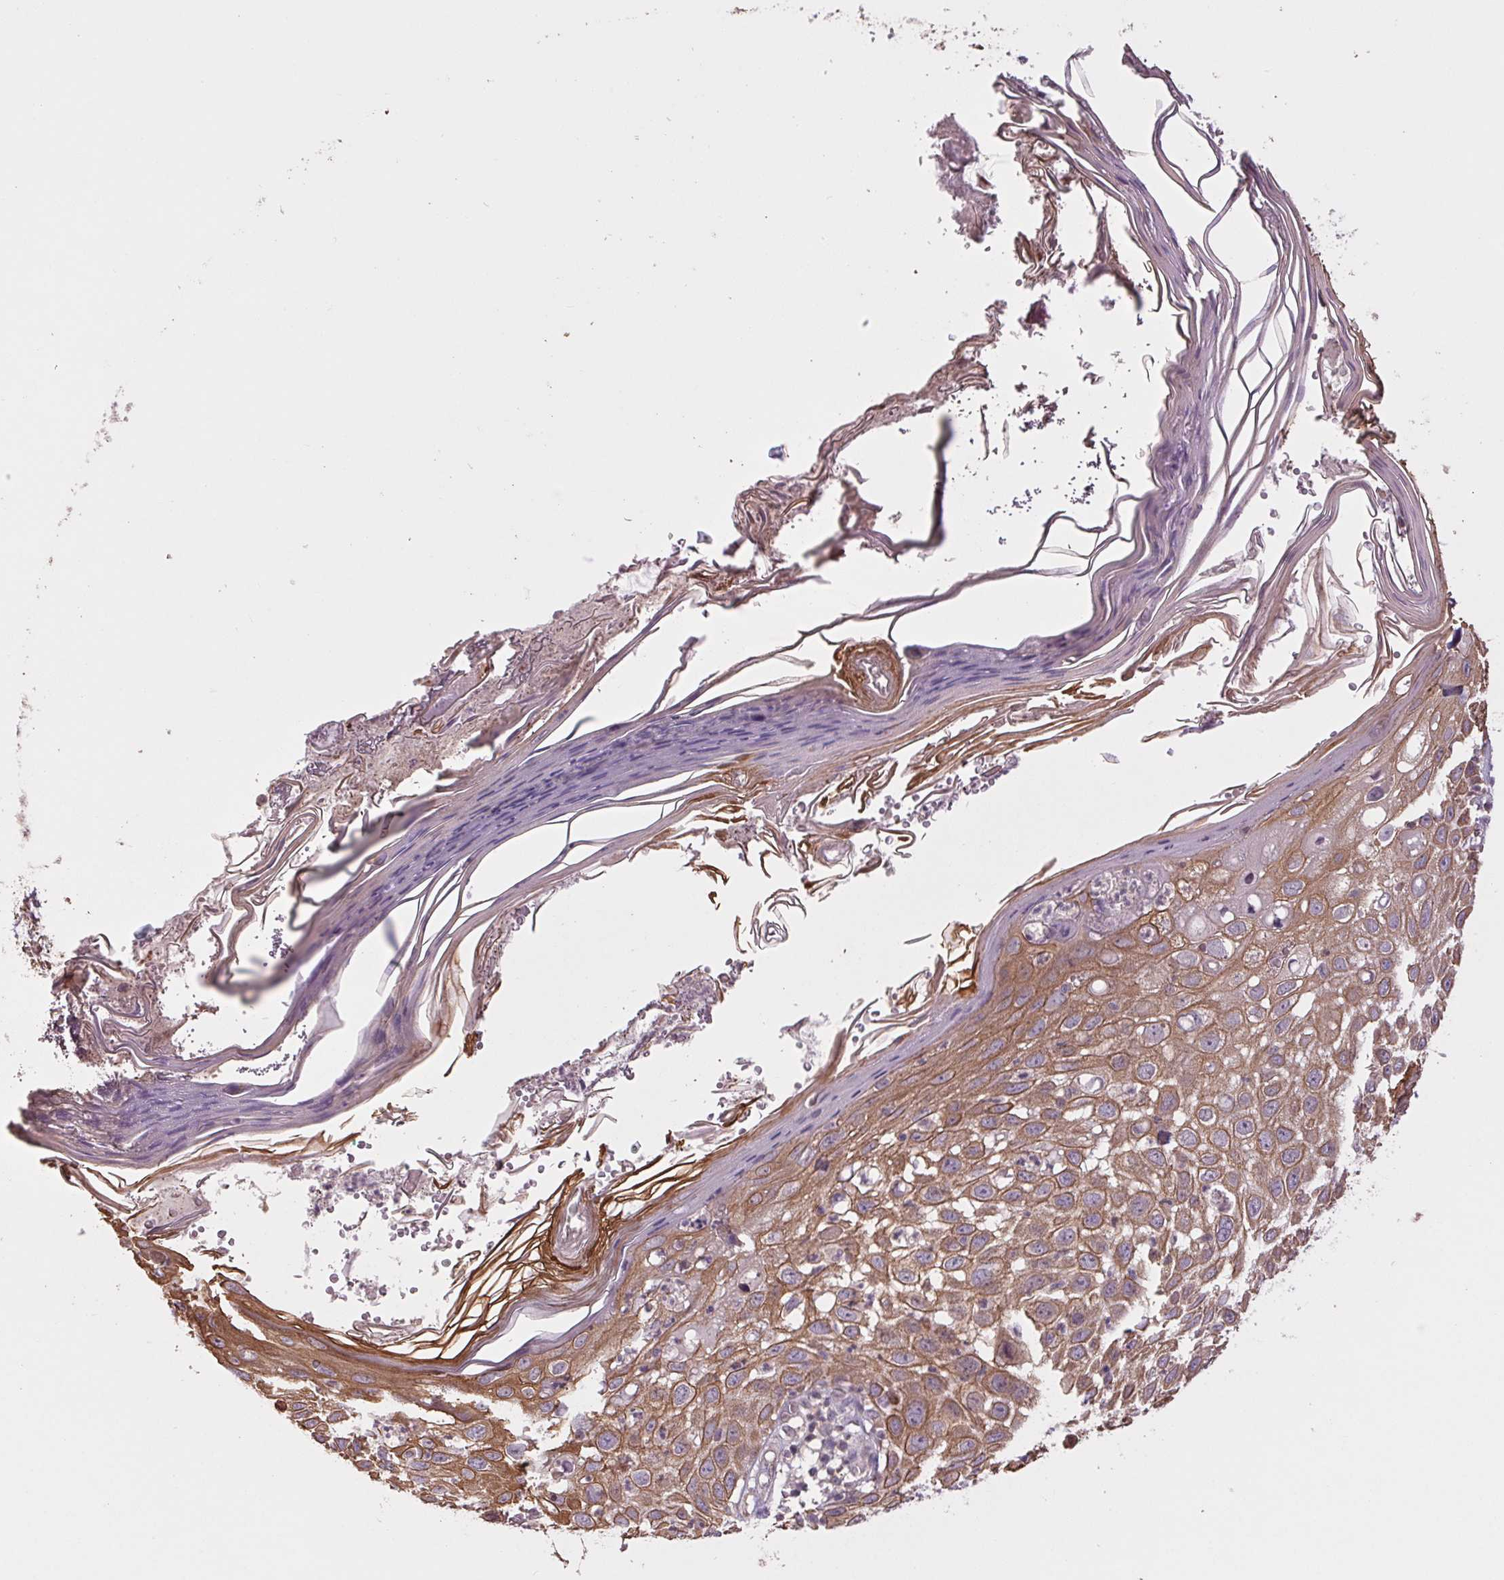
{"staining": {"intensity": "moderate", "quantity": ">75%", "location": "cytoplasmic/membranous"}, "tissue": "skin cancer", "cell_type": "Tumor cells", "image_type": "cancer", "snomed": [{"axis": "morphology", "description": "Squamous cell carcinoma, NOS"}, {"axis": "topography", "description": "Skin"}], "caption": "The photomicrograph displays immunohistochemical staining of skin squamous cell carcinoma. There is moderate cytoplasmic/membranous staining is identified in about >75% of tumor cells.", "gene": "MAP3K5", "patient": {"sex": "female", "age": 87}}